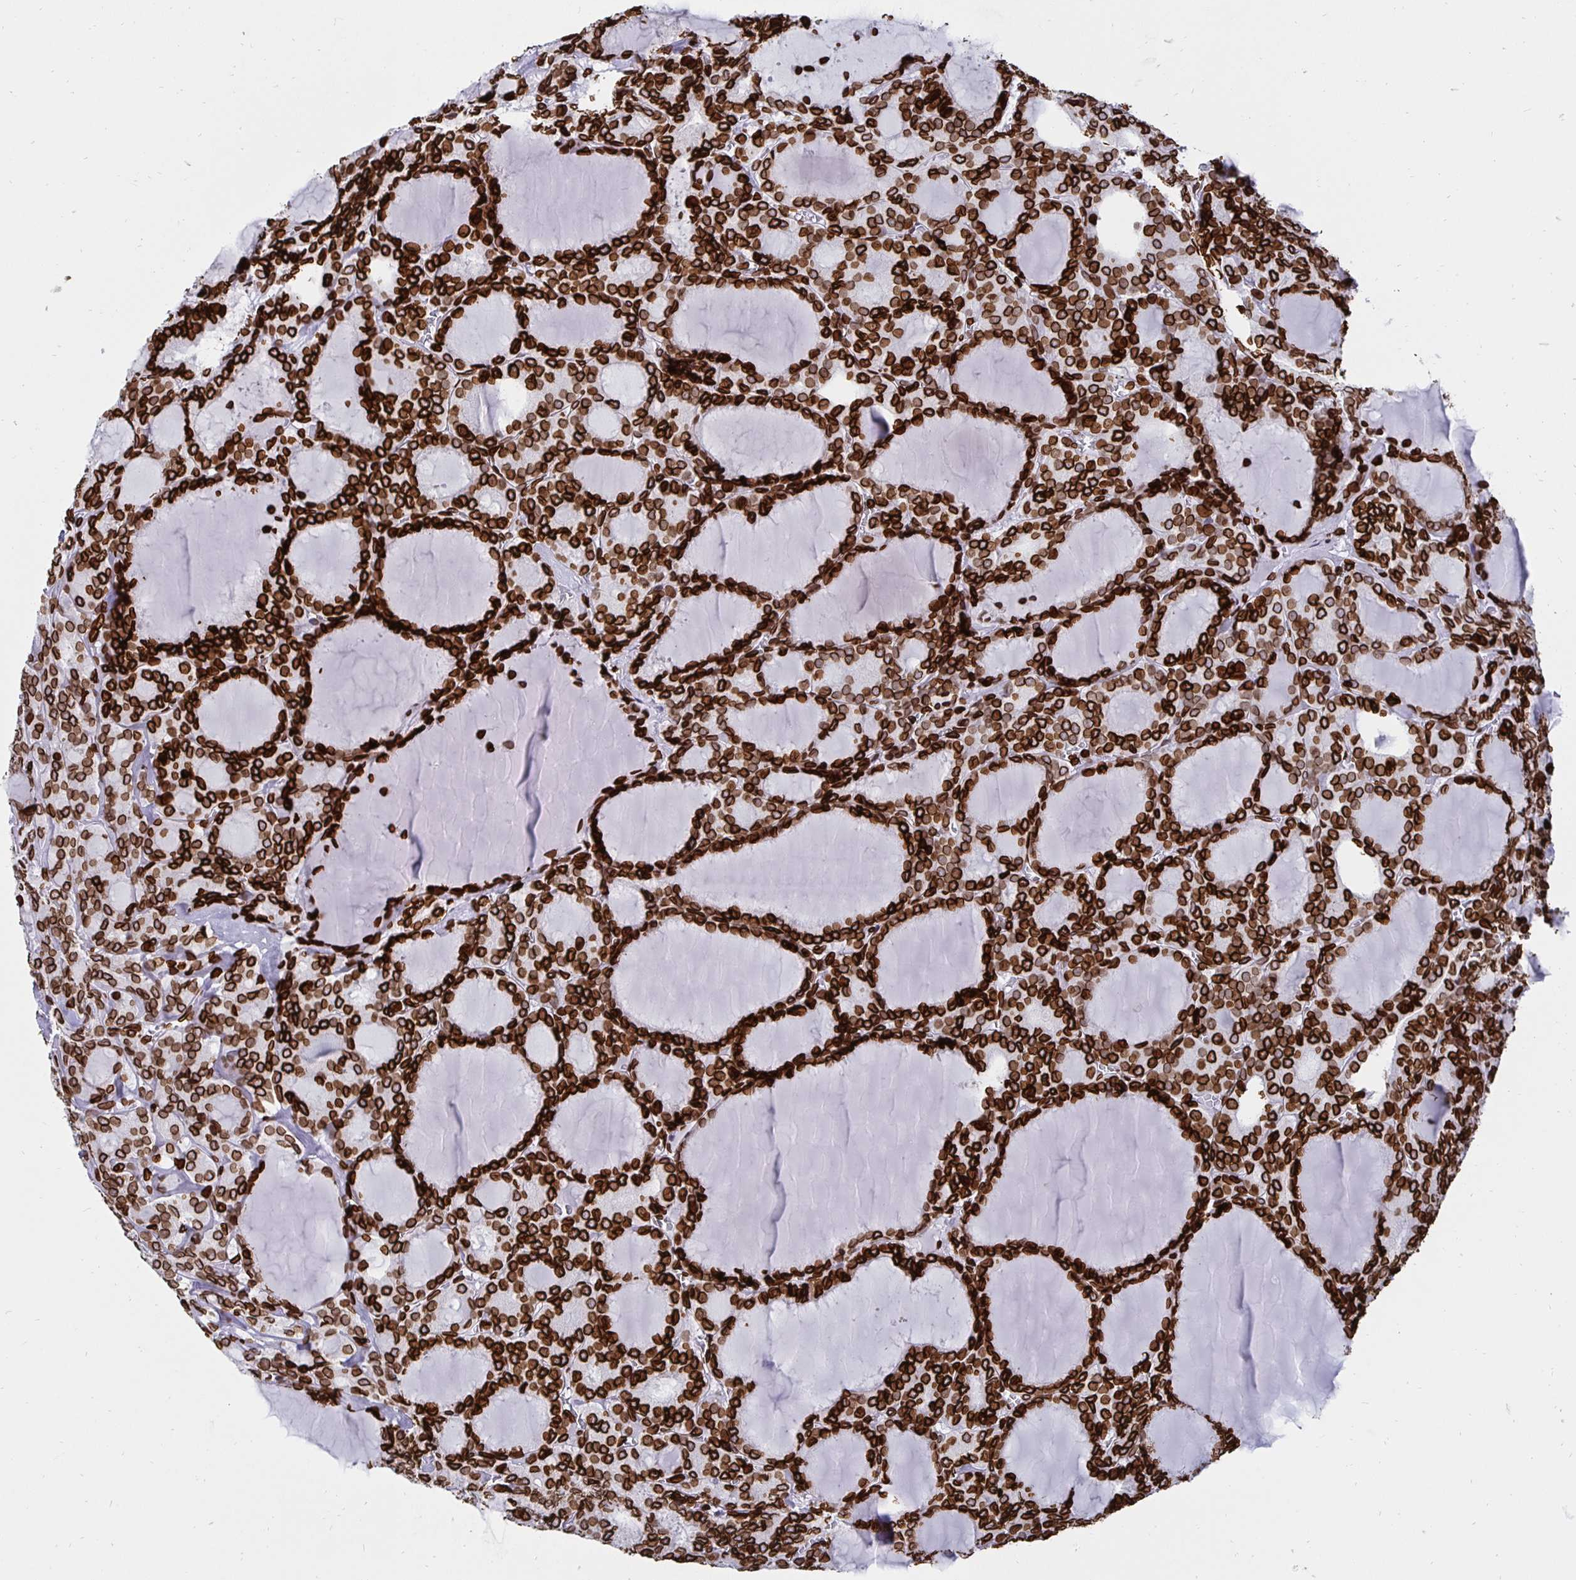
{"staining": {"intensity": "strong", "quantity": ">75%", "location": "cytoplasmic/membranous,nuclear"}, "tissue": "thyroid cancer", "cell_type": "Tumor cells", "image_type": "cancer", "snomed": [{"axis": "morphology", "description": "Follicular adenoma carcinoma, NOS"}, {"axis": "topography", "description": "Thyroid gland"}], "caption": "Tumor cells reveal high levels of strong cytoplasmic/membranous and nuclear positivity in about >75% of cells in thyroid cancer.", "gene": "LMNB1", "patient": {"sex": "male", "age": 74}}